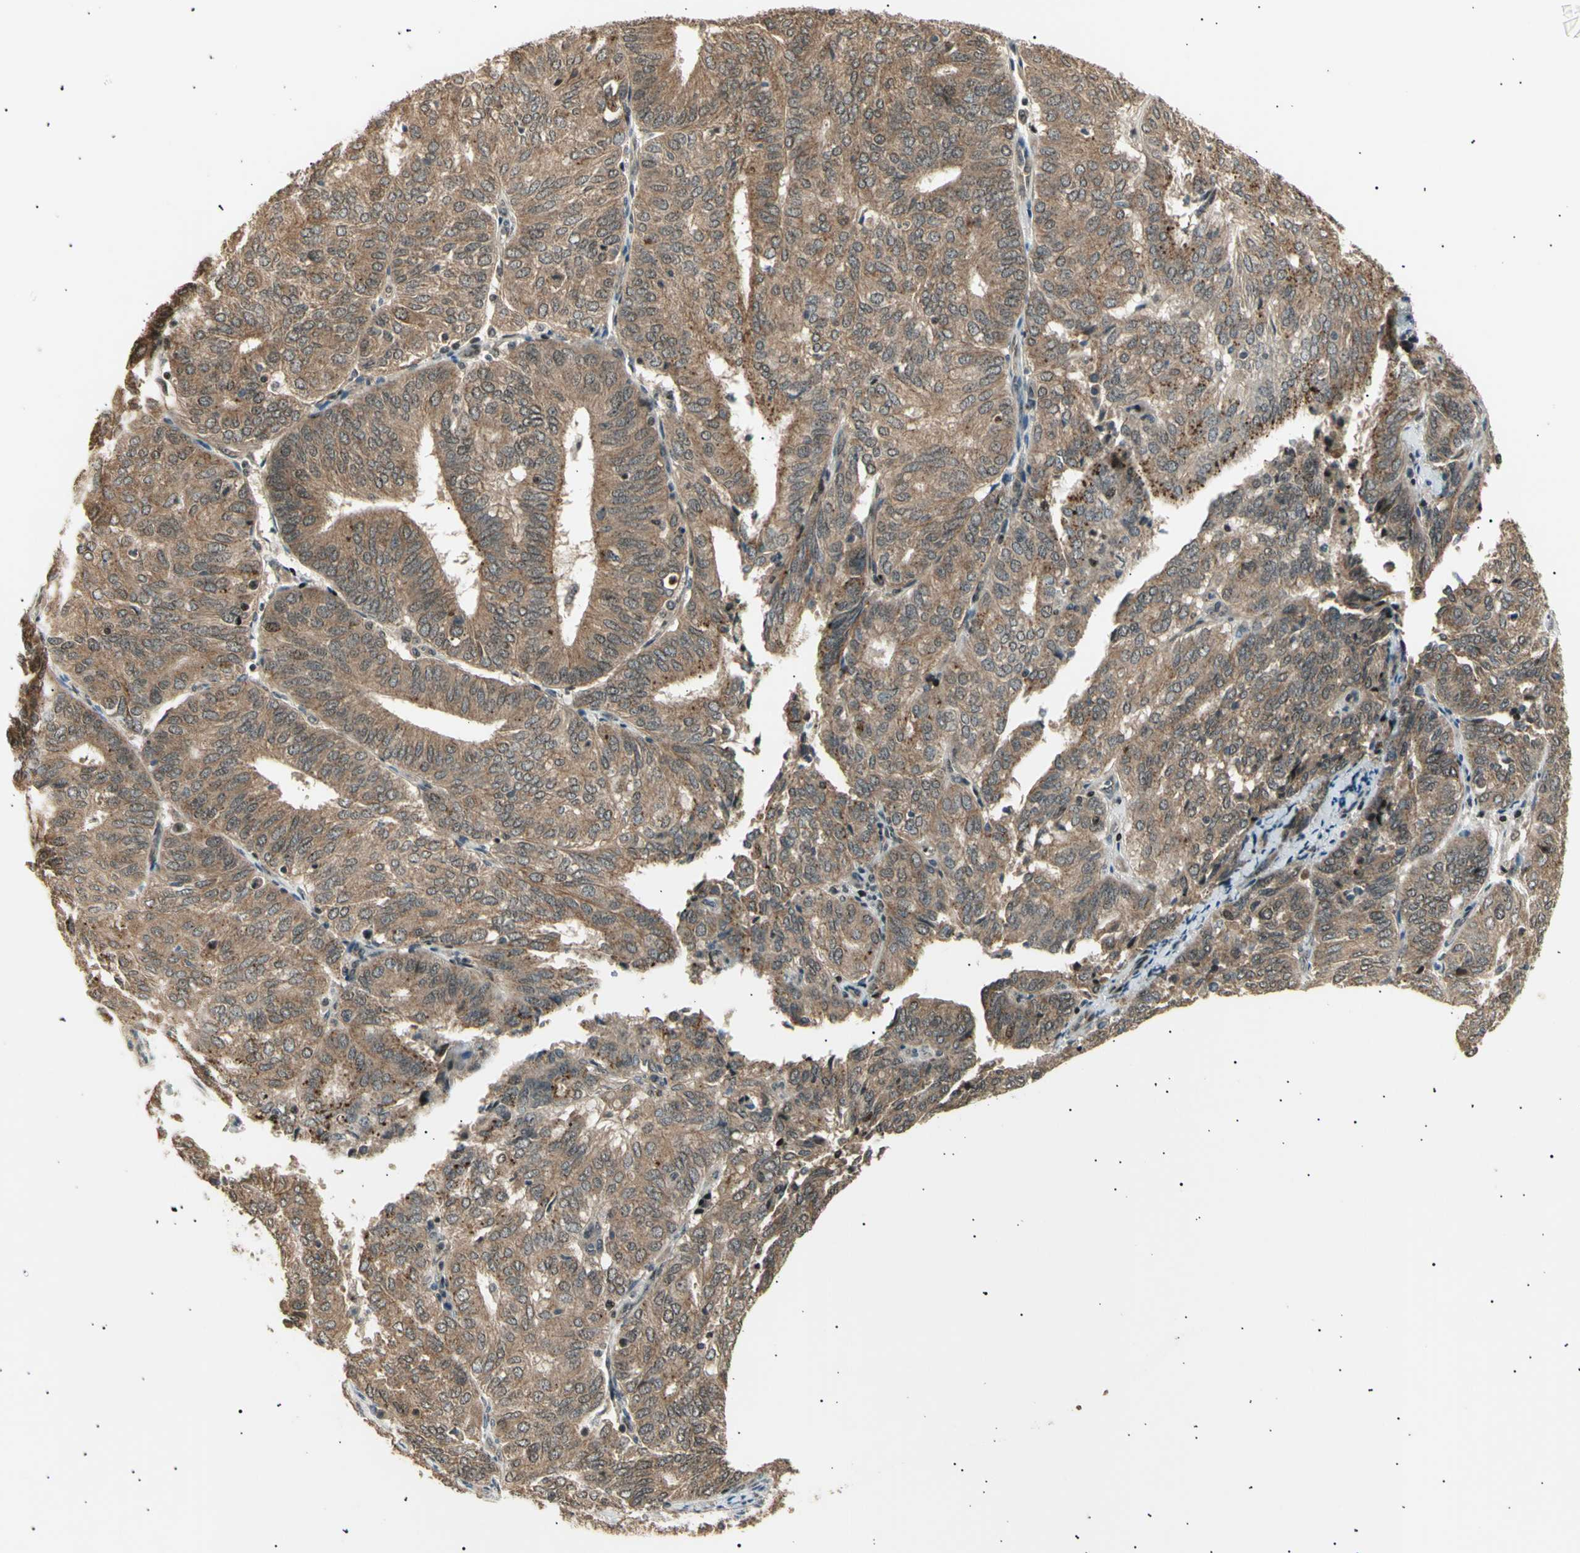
{"staining": {"intensity": "moderate", "quantity": ">75%", "location": "cytoplasmic/membranous"}, "tissue": "endometrial cancer", "cell_type": "Tumor cells", "image_type": "cancer", "snomed": [{"axis": "morphology", "description": "Adenocarcinoma, NOS"}, {"axis": "topography", "description": "Uterus"}], "caption": "Human endometrial adenocarcinoma stained with a protein marker displays moderate staining in tumor cells.", "gene": "NUAK2", "patient": {"sex": "female", "age": 60}}